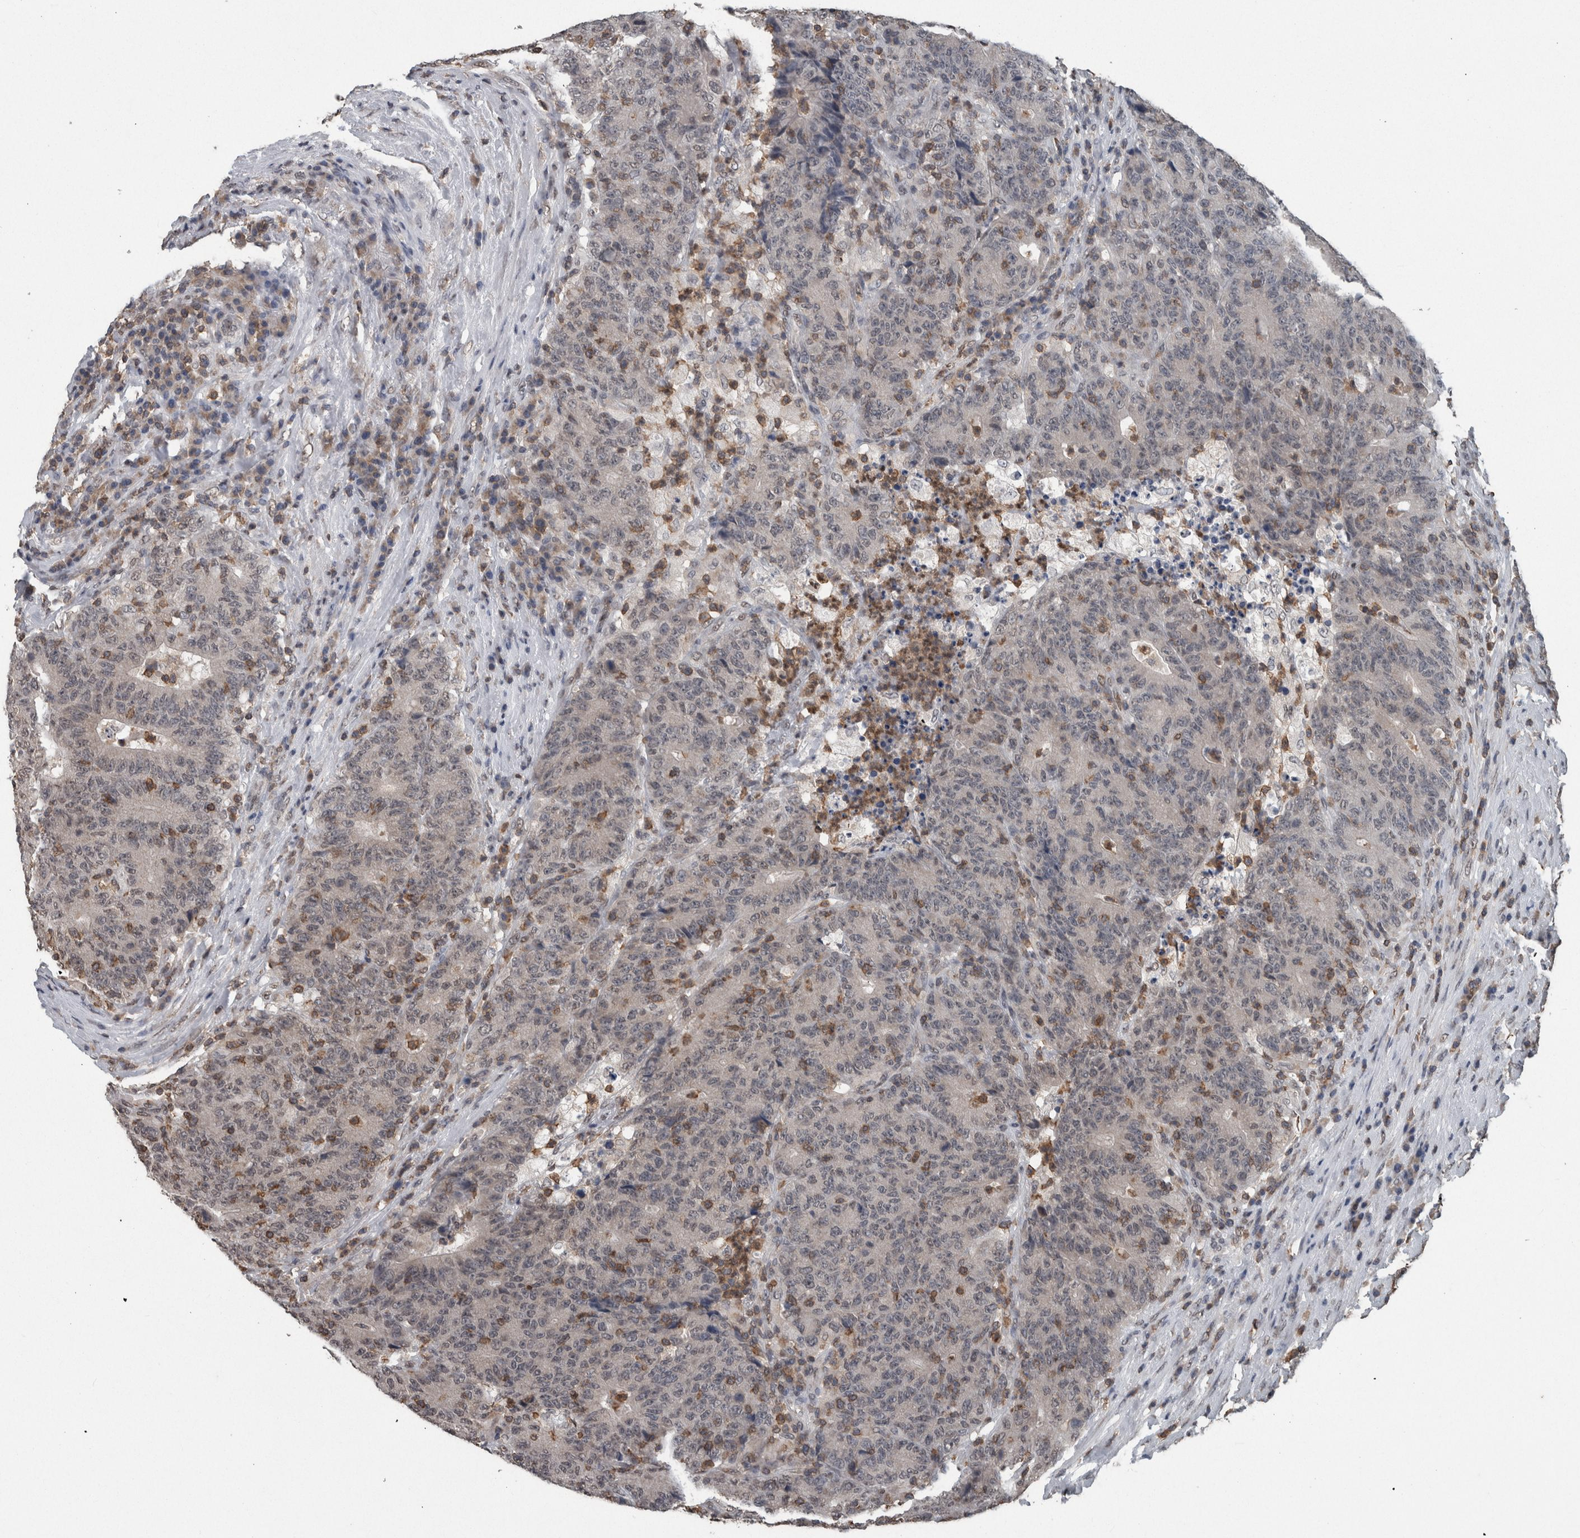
{"staining": {"intensity": "negative", "quantity": "none", "location": "none"}, "tissue": "colorectal cancer", "cell_type": "Tumor cells", "image_type": "cancer", "snomed": [{"axis": "morphology", "description": "Normal tissue, NOS"}, {"axis": "morphology", "description": "Adenocarcinoma, NOS"}, {"axis": "topography", "description": "Colon"}], "caption": "A photomicrograph of adenocarcinoma (colorectal) stained for a protein reveals no brown staining in tumor cells. Brightfield microscopy of IHC stained with DAB (brown) and hematoxylin (blue), captured at high magnification.", "gene": "MAFF", "patient": {"sex": "female", "age": 75}}